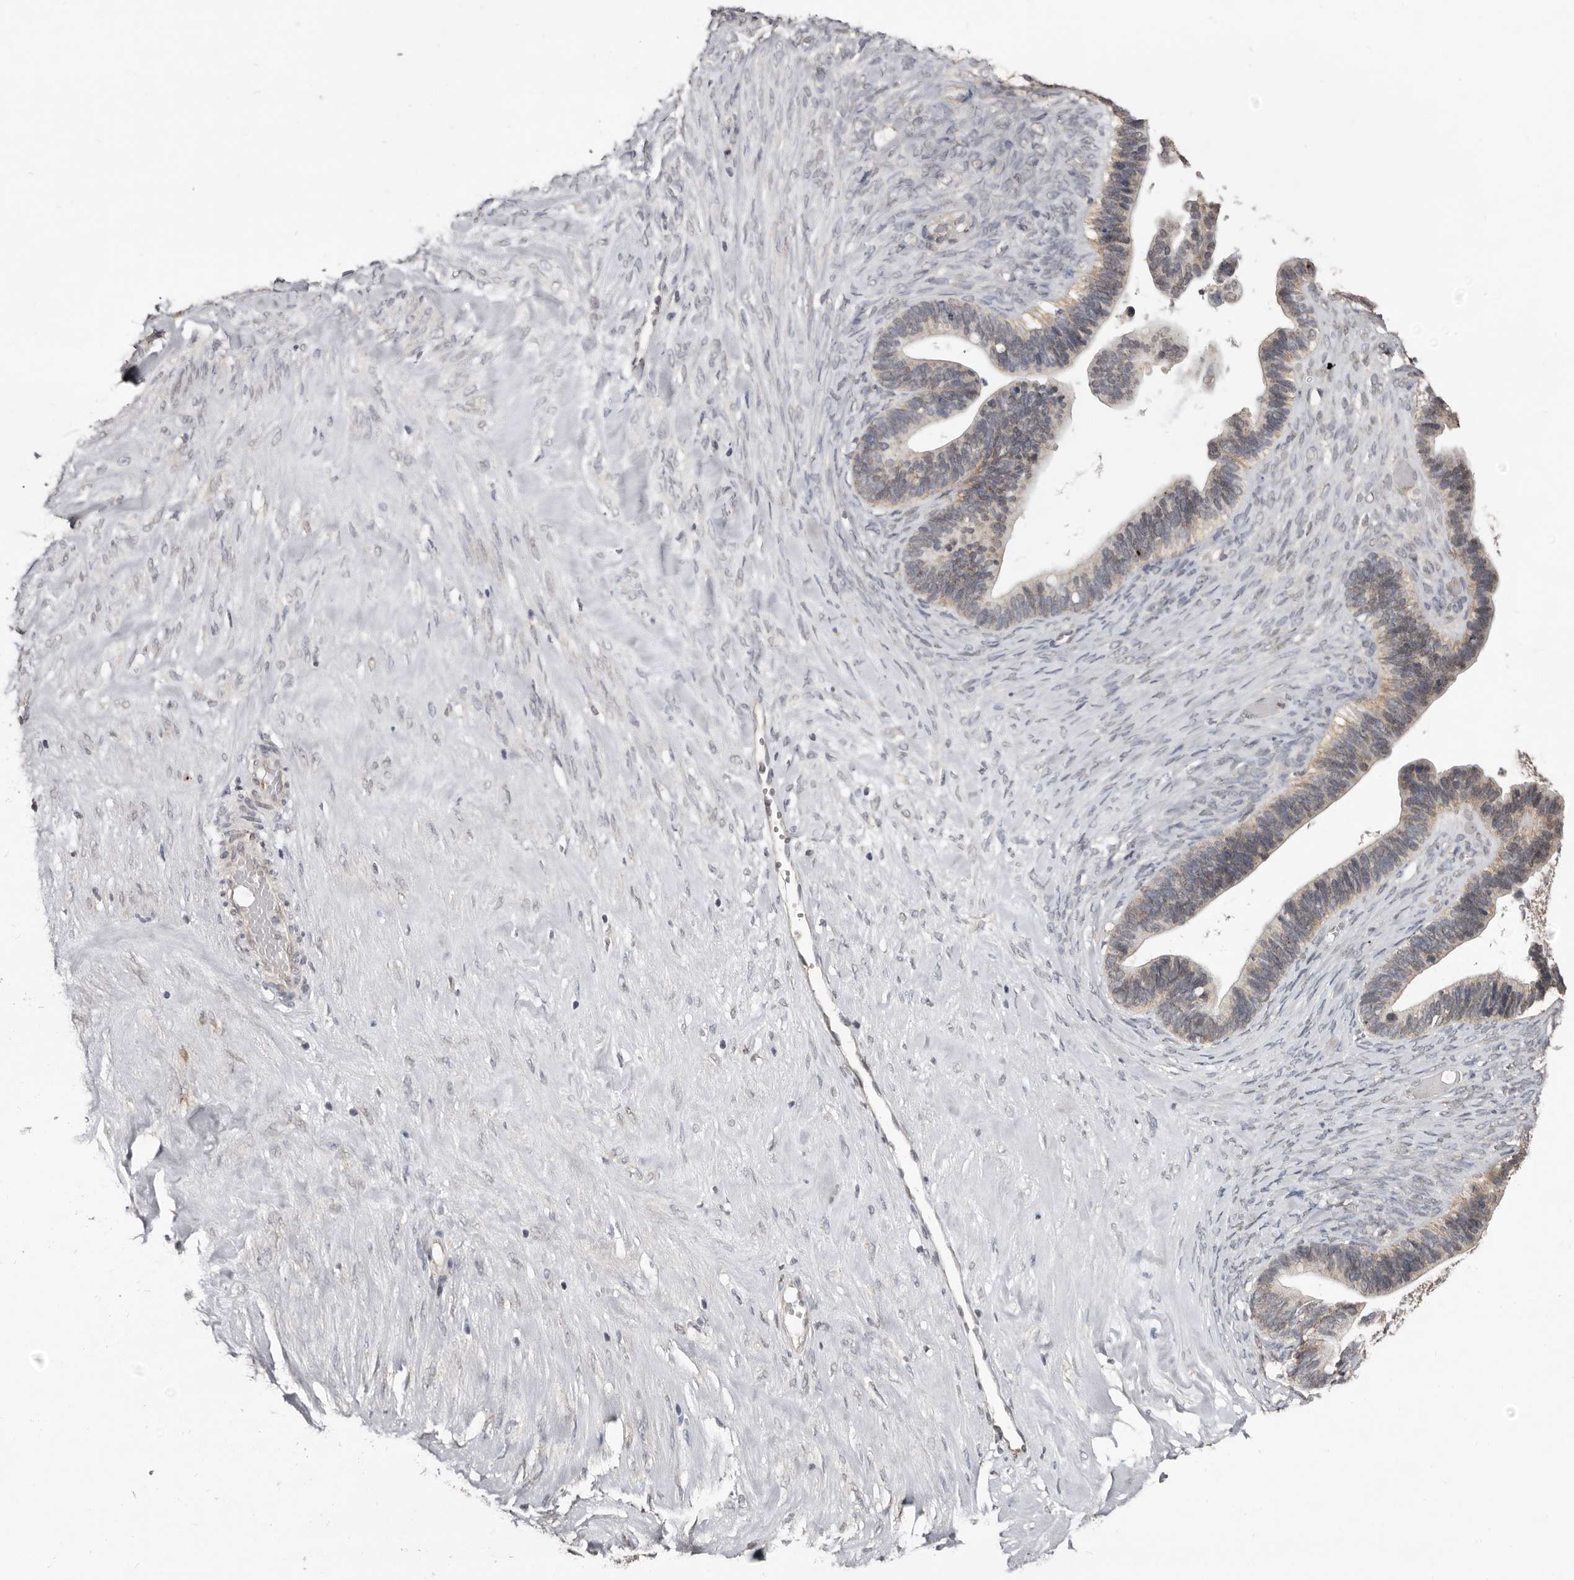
{"staining": {"intensity": "weak", "quantity": ">75%", "location": "cytoplasmic/membranous"}, "tissue": "ovarian cancer", "cell_type": "Tumor cells", "image_type": "cancer", "snomed": [{"axis": "morphology", "description": "Cystadenocarcinoma, serous, NOS"}, {"axis": "topography", "description": "Ovary"}], "caption": "High-power microscopy captured an immunohistochemistry photomicrograph of ovarian cancer, revealing weak cytoplasmic/membranous positivity in approximately >75% of tumor cells.", "gene": "LINGO2", "patient": {"sex": "female", "age": 56}}